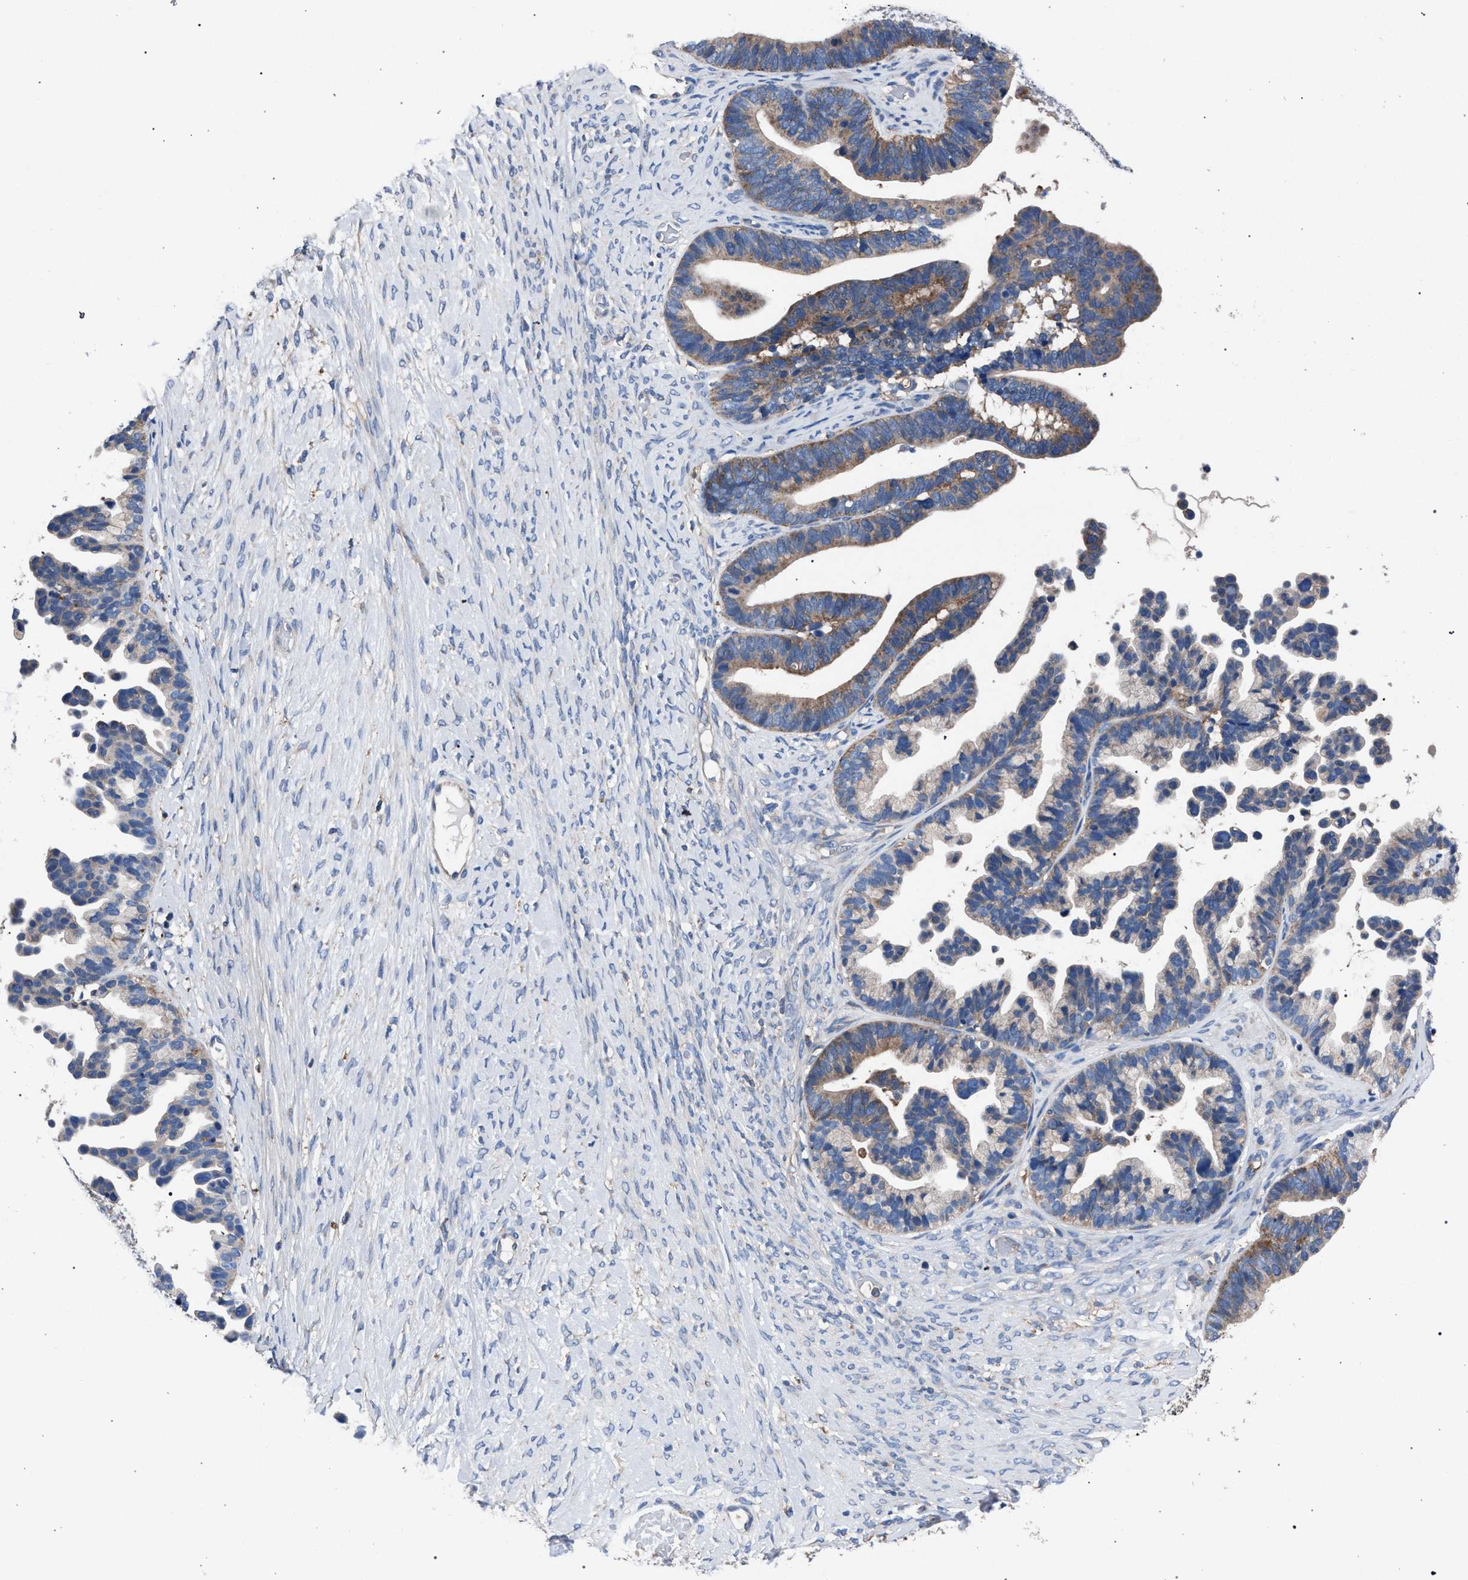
{"staining": {"intensity": "moderate", "quantity": "25%-75%", "location": "cytoplasmic/membranous"}, "tissue": "ovarian cancer", "cell_type": "Tumor cells", "image_type": "cancer", "snomed": [{"axis": "morphology", "description": "Cystadenocarcinoma, serous, NOS"}, {"axis": "topography", "description": "Ovary"}], "caption": "Immunohistochemical staining of ovarian cancer (serous cystadenocarcinoma) exhibits moderate cytoplasmic/membranous protein expression in approximately 25%-75% of tumor cells.", "gene": "ATP6V0A1", "patient": {"sex": "female", "age": 56}}